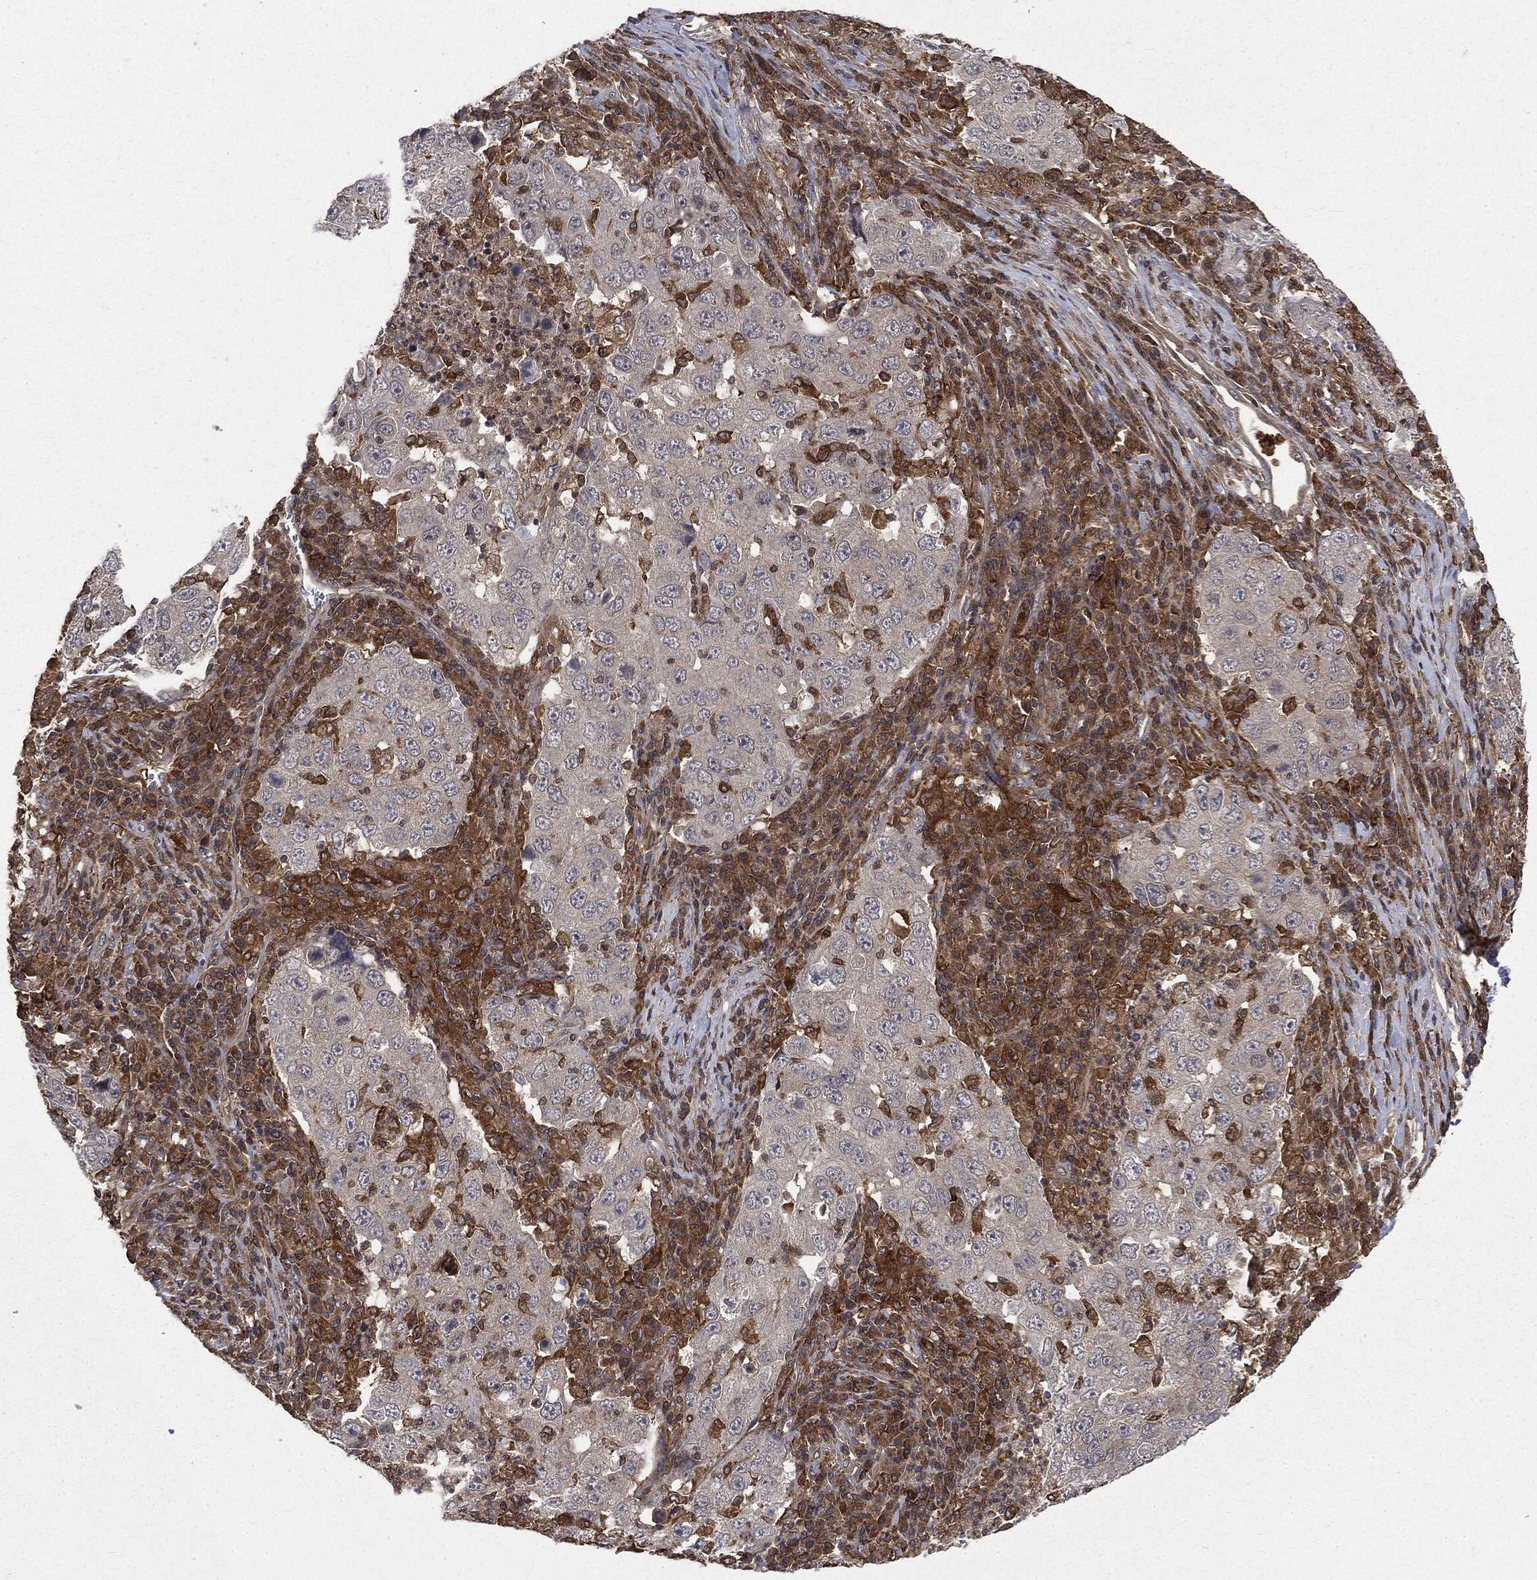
{"staining": {"intensity": "negative", "quantity": "none", "location": "none"}, "tissue": "lung cancer", "cell_type": "Tumor cells", "image_type": "cancer", "snomed": [{"axis": "morphology", "description": "Adenocarcinoma, NOS"}, {"axis": "topography", "description": "Lung"}], "caption": "Protein analysis of lung cancer shows no significant expression in tumor cells. Nuclei are stained in blue.", "gene": "SNX5", "patient": {"sex": "male", "age": 73}}